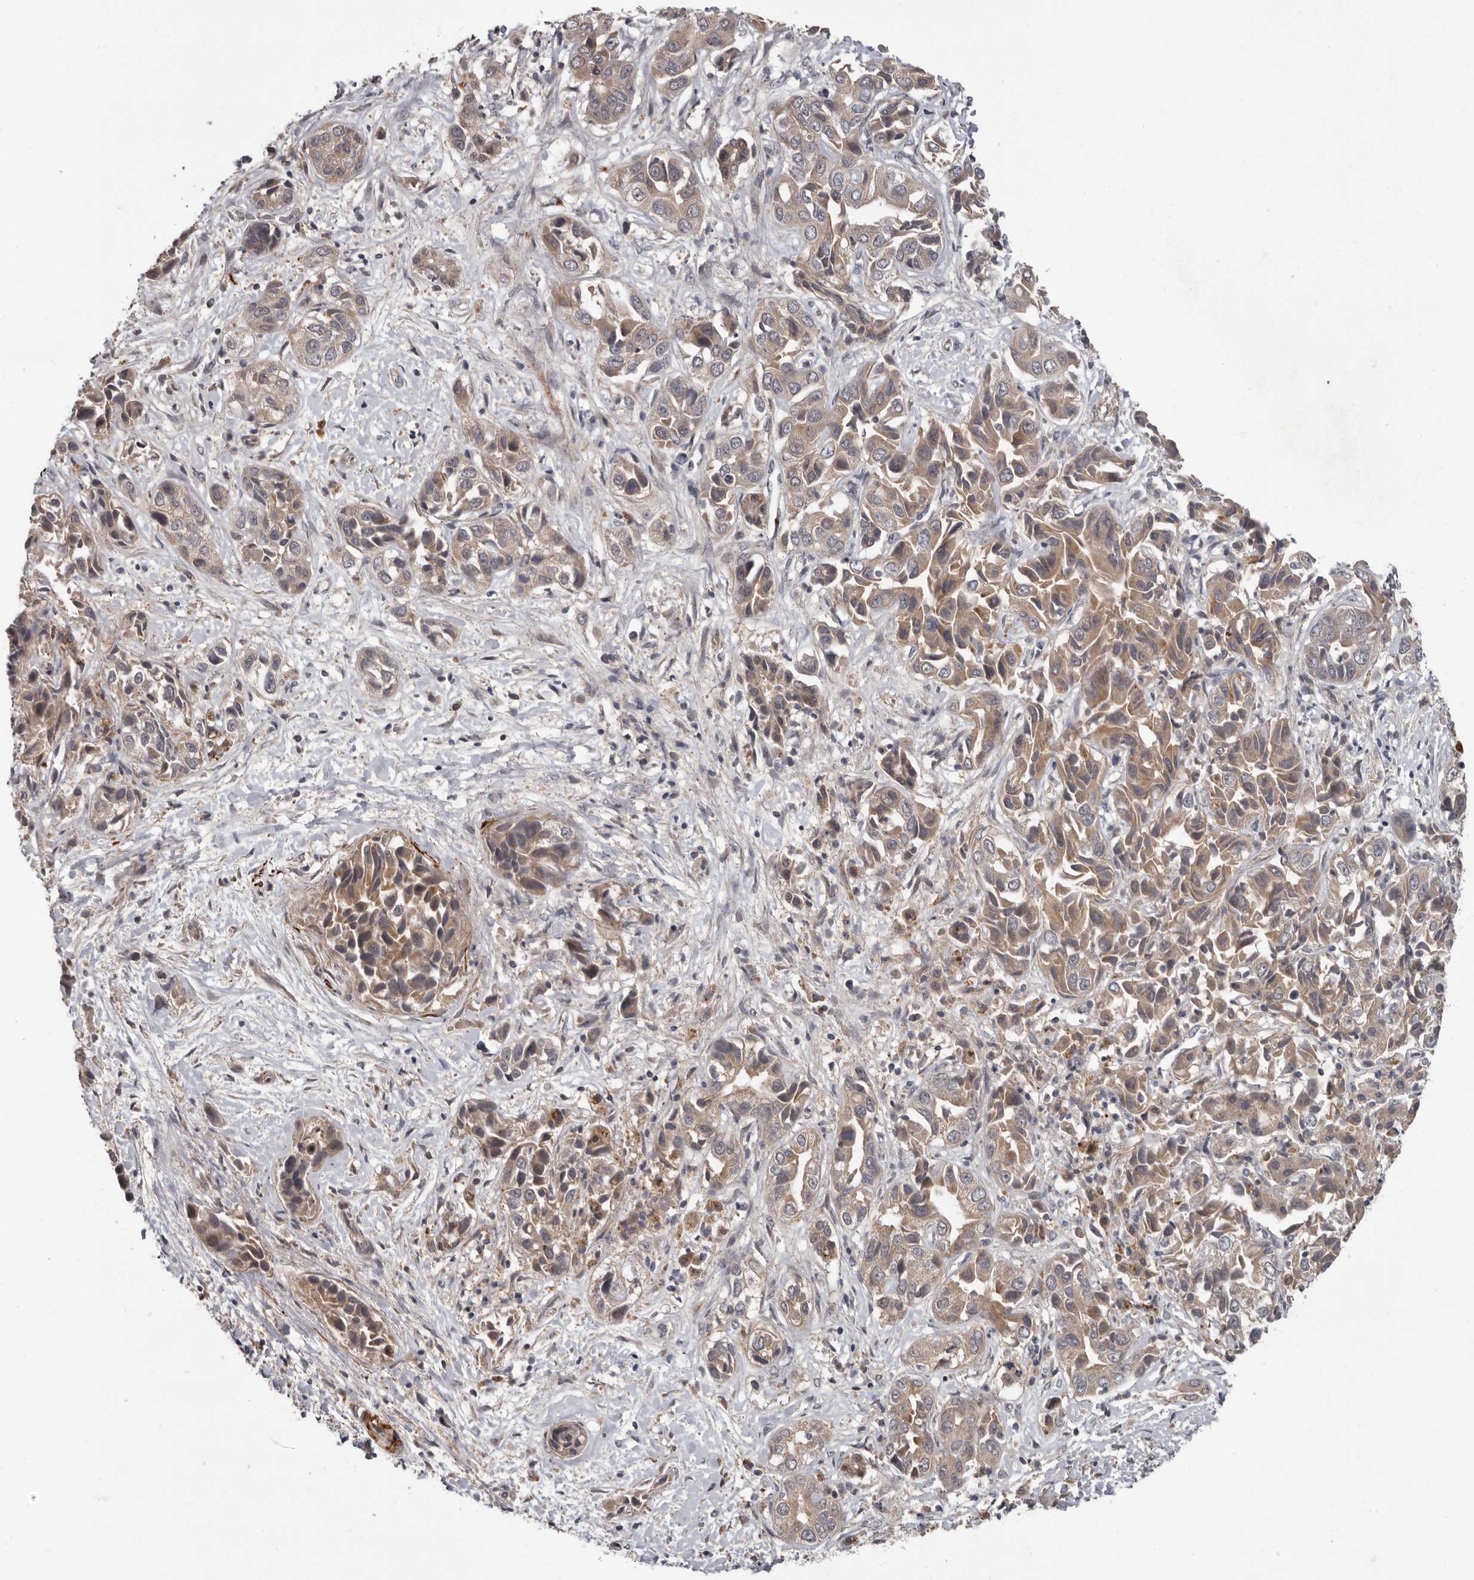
{"staining": {"intensity": "moderate", "quantity": ">75%", "location": "cytoplasmic/membranous"}, "tissue": "liver cancer", "cell_type": "Tumor cells", "image_type": "cancer", "snomed": [{"axis": "morphology", "description": "Cholangiocarcinoma"}, {"axis": "topography", "description": "Liver"}], "caption": "Moderate cytoplasmic/membranous protein staining is seen in about >75% of tumor cells in liver cholangiocarcinoma.", "gene": "FGFR4", "patient": {"sex": "female", "age": 52}}